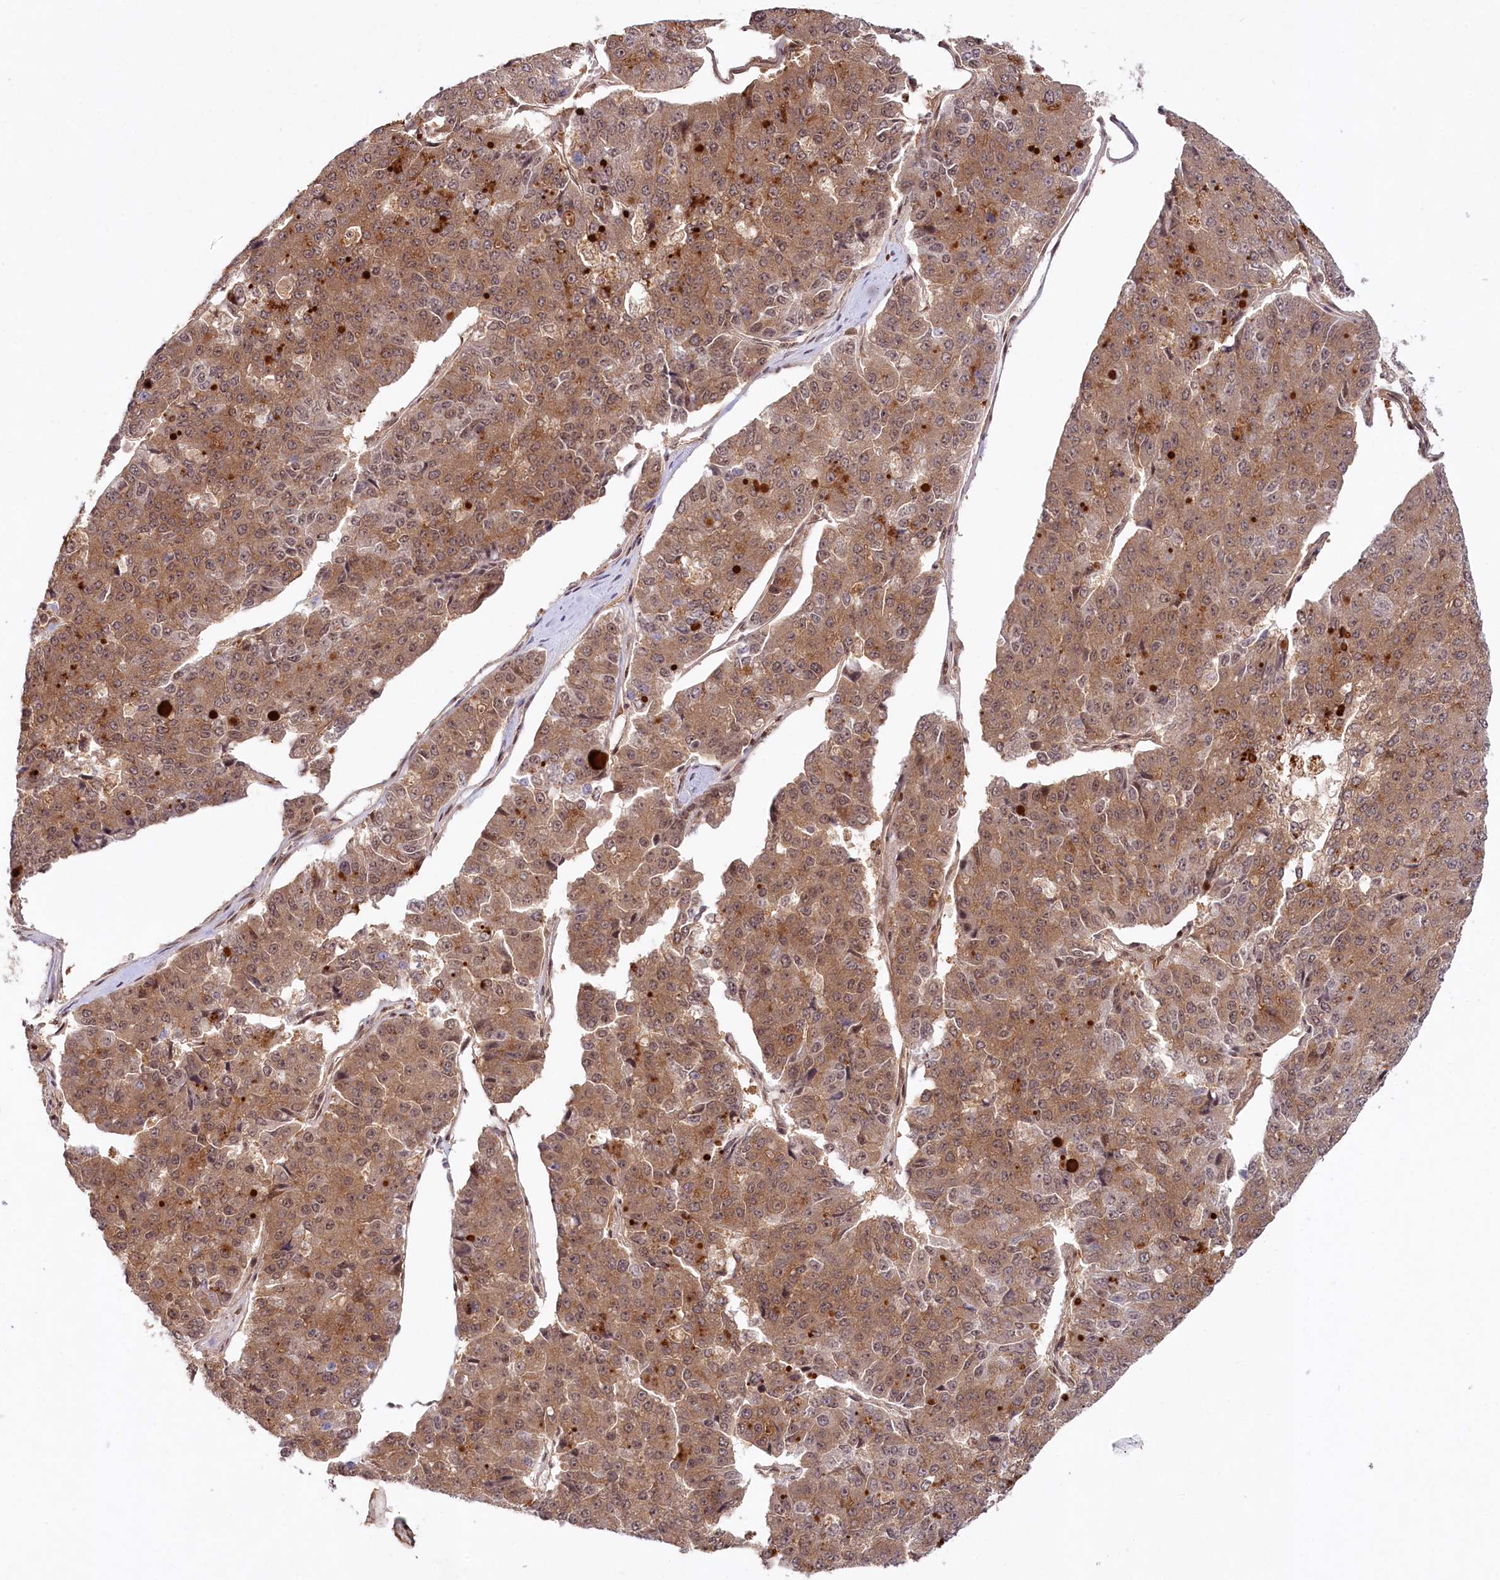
{"staining": {"intensity": "moderate", "quantity": ">75%", "location": "cytoplasmic/membranous,nuclear"}, "tissue": "pancreatic cancer", "cell_type": "Tumor cells", "image_type": "cancer", "snomed": [{"axis": "morphology", "description": "Adenocarcinoma, NOS"}, {"axis": "topography", "description": "Pancreas"}], "caption": "DAB (3,3'-diaminobenzidine) immunohistochemical staining of human pancreatic adenocarcinoma reveals moderate cytoplasmic/membranous and nuclear protein positivity in approximately >75% of tumor cells.", "gene": "CCDC65", "patient": {"sex": "male", "age": 50}}